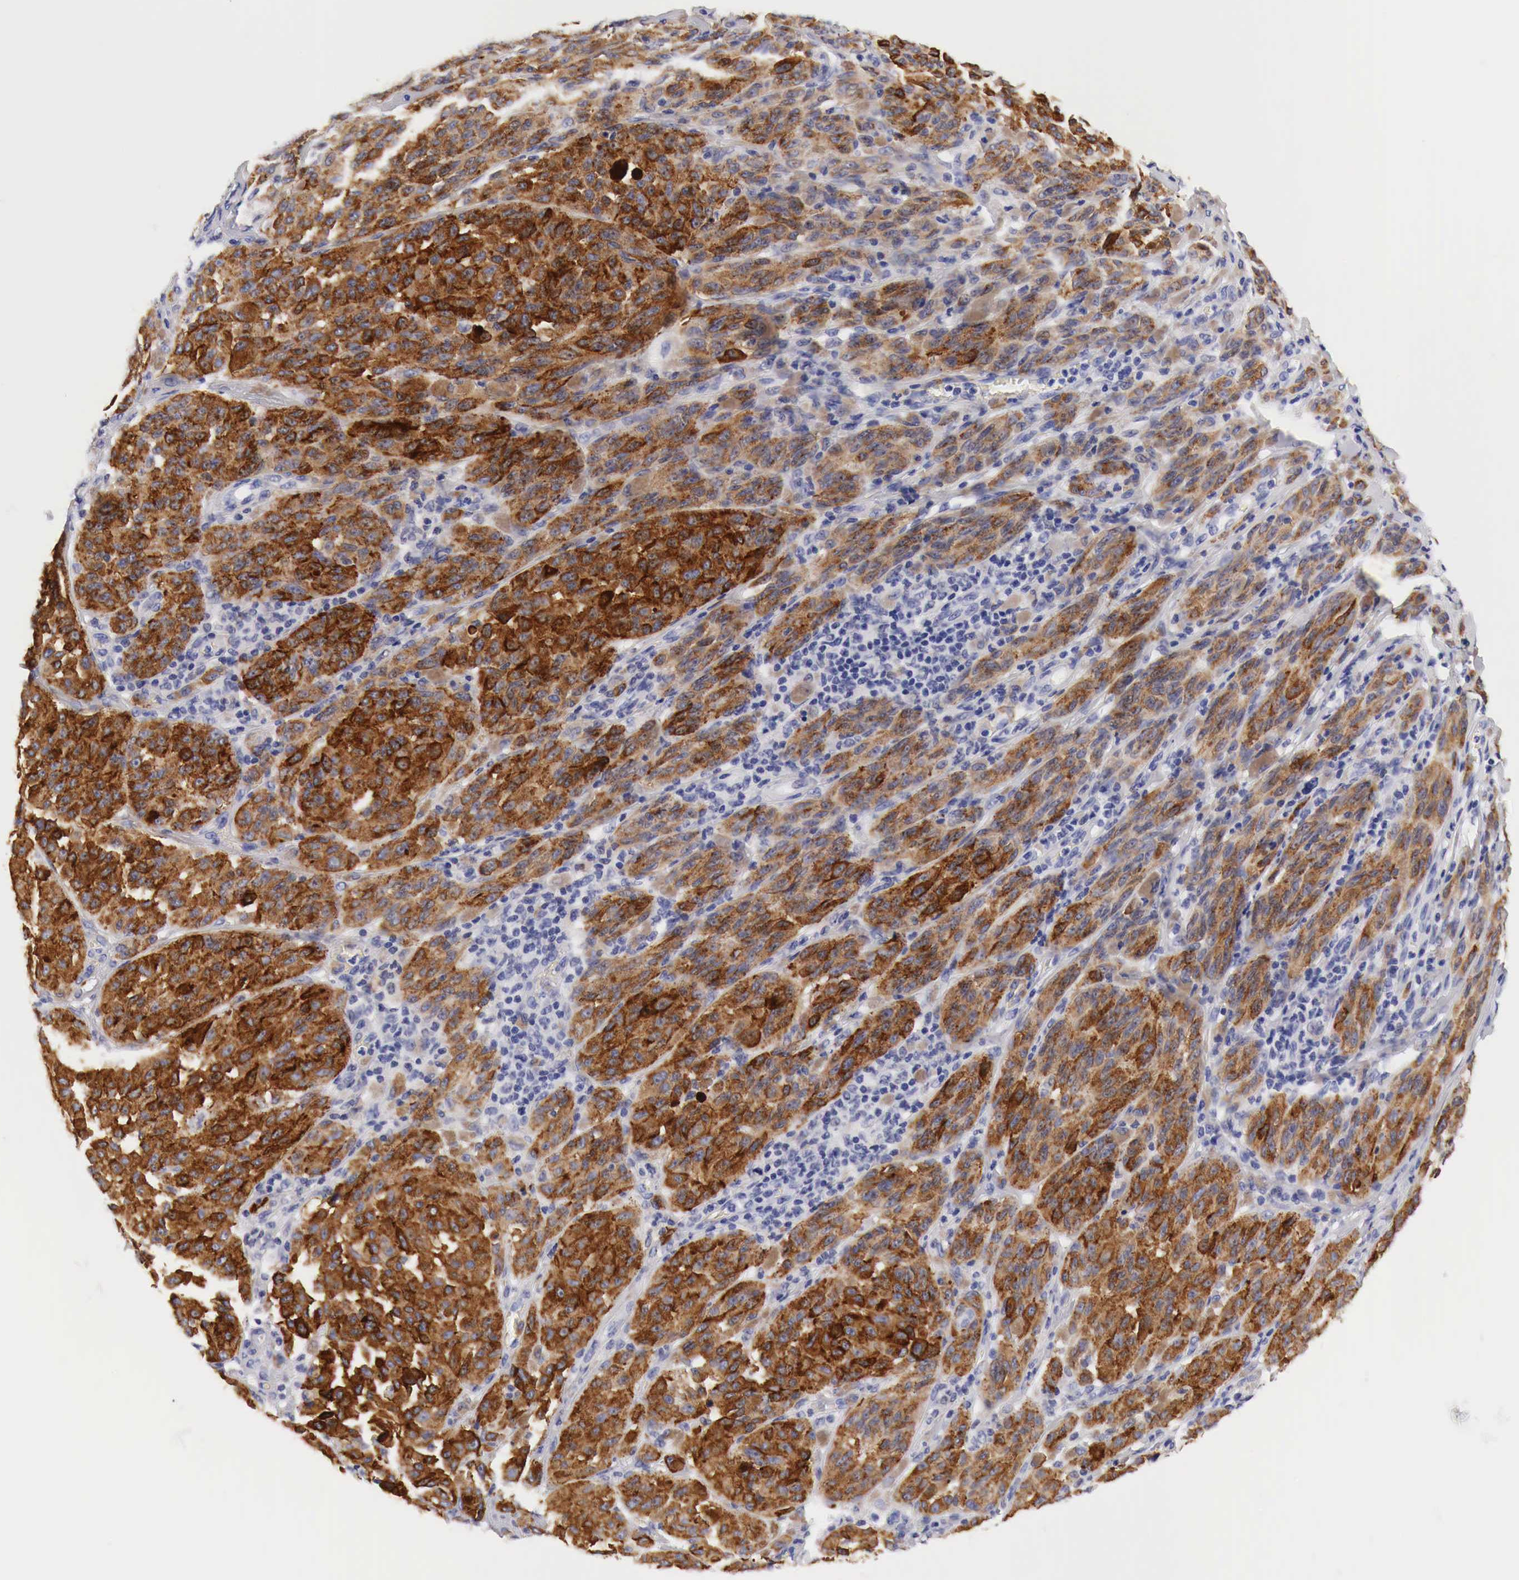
{"staining": {"intensity": "strong", "quantity": ">75%", "location": "cytoplasmic/membranous"}, "tissue": "melanoma", "cell_type": "Tumor cells", "image_type": "cancer", "snomed": [{"axis": "morphology", "description": "Malignant melanoma, NOS"}, {"axis": "topography", "description": "Skin"}], "caption": "The histopathology image reveals immunohistochemical staining of malignant melanoma. There is strong cytoplasmic/membranous staining is identified in about >75% of tumor cells.", "gene": "TYR", "patient": {"sex": "male", "age": 44}}